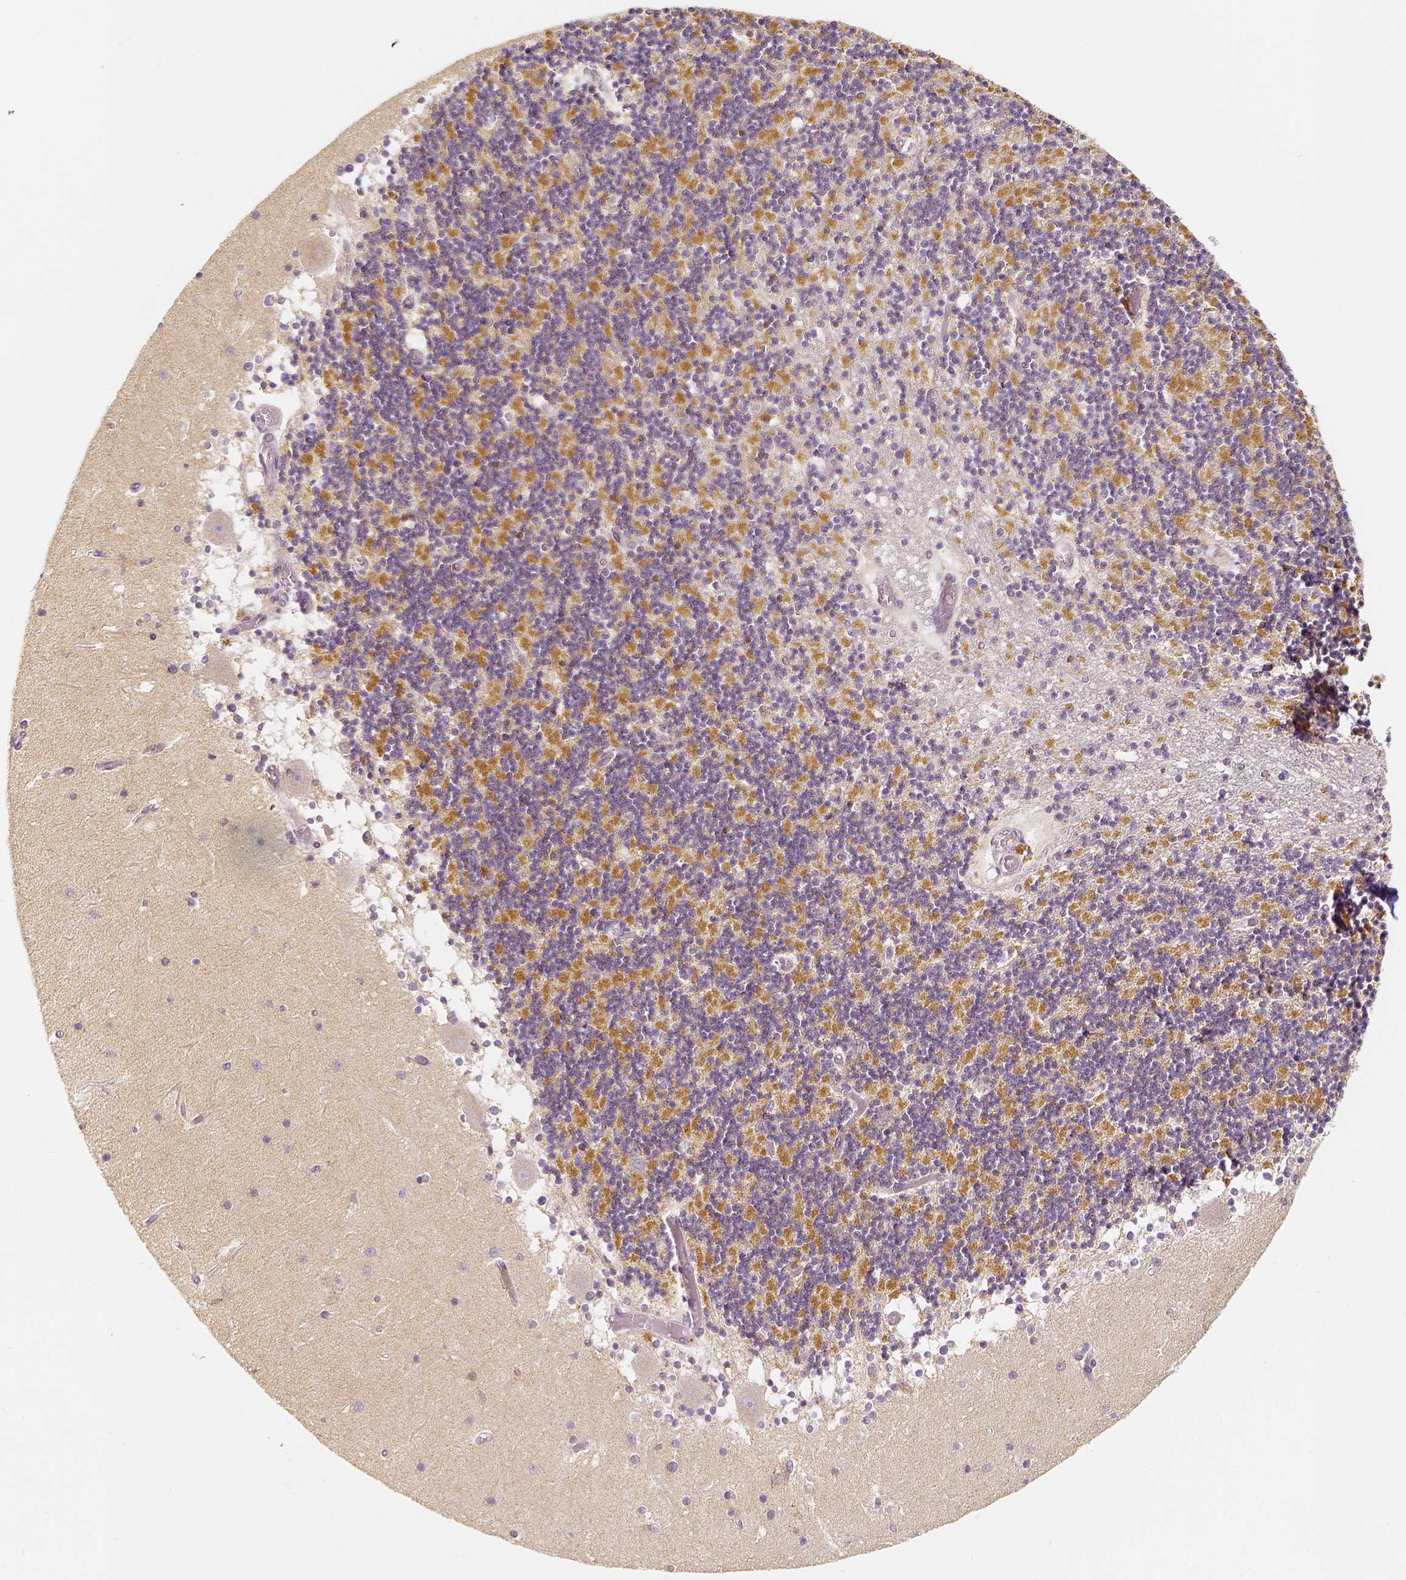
{"staining": {"intensity": "moderate", "quantity": ">75%", "location": "cytoplasmic/membranous"}, "tissue": "cerebellum", "cell_type": "Cells in granular layer", "image_type": "normal", "snomed": [{"axis": "morphology", "description": "Normal tissue, NOS"}, {"axis": "topography", "description": "Cerebellum"}], "caption": "A photomicrograph of cerebellum stained for a protein shows moderate cytoplasmic/membranous brown staining in cells in granular layer.", "gene": "PGAM5", "patient": {"sex": "female", "age": 28}}